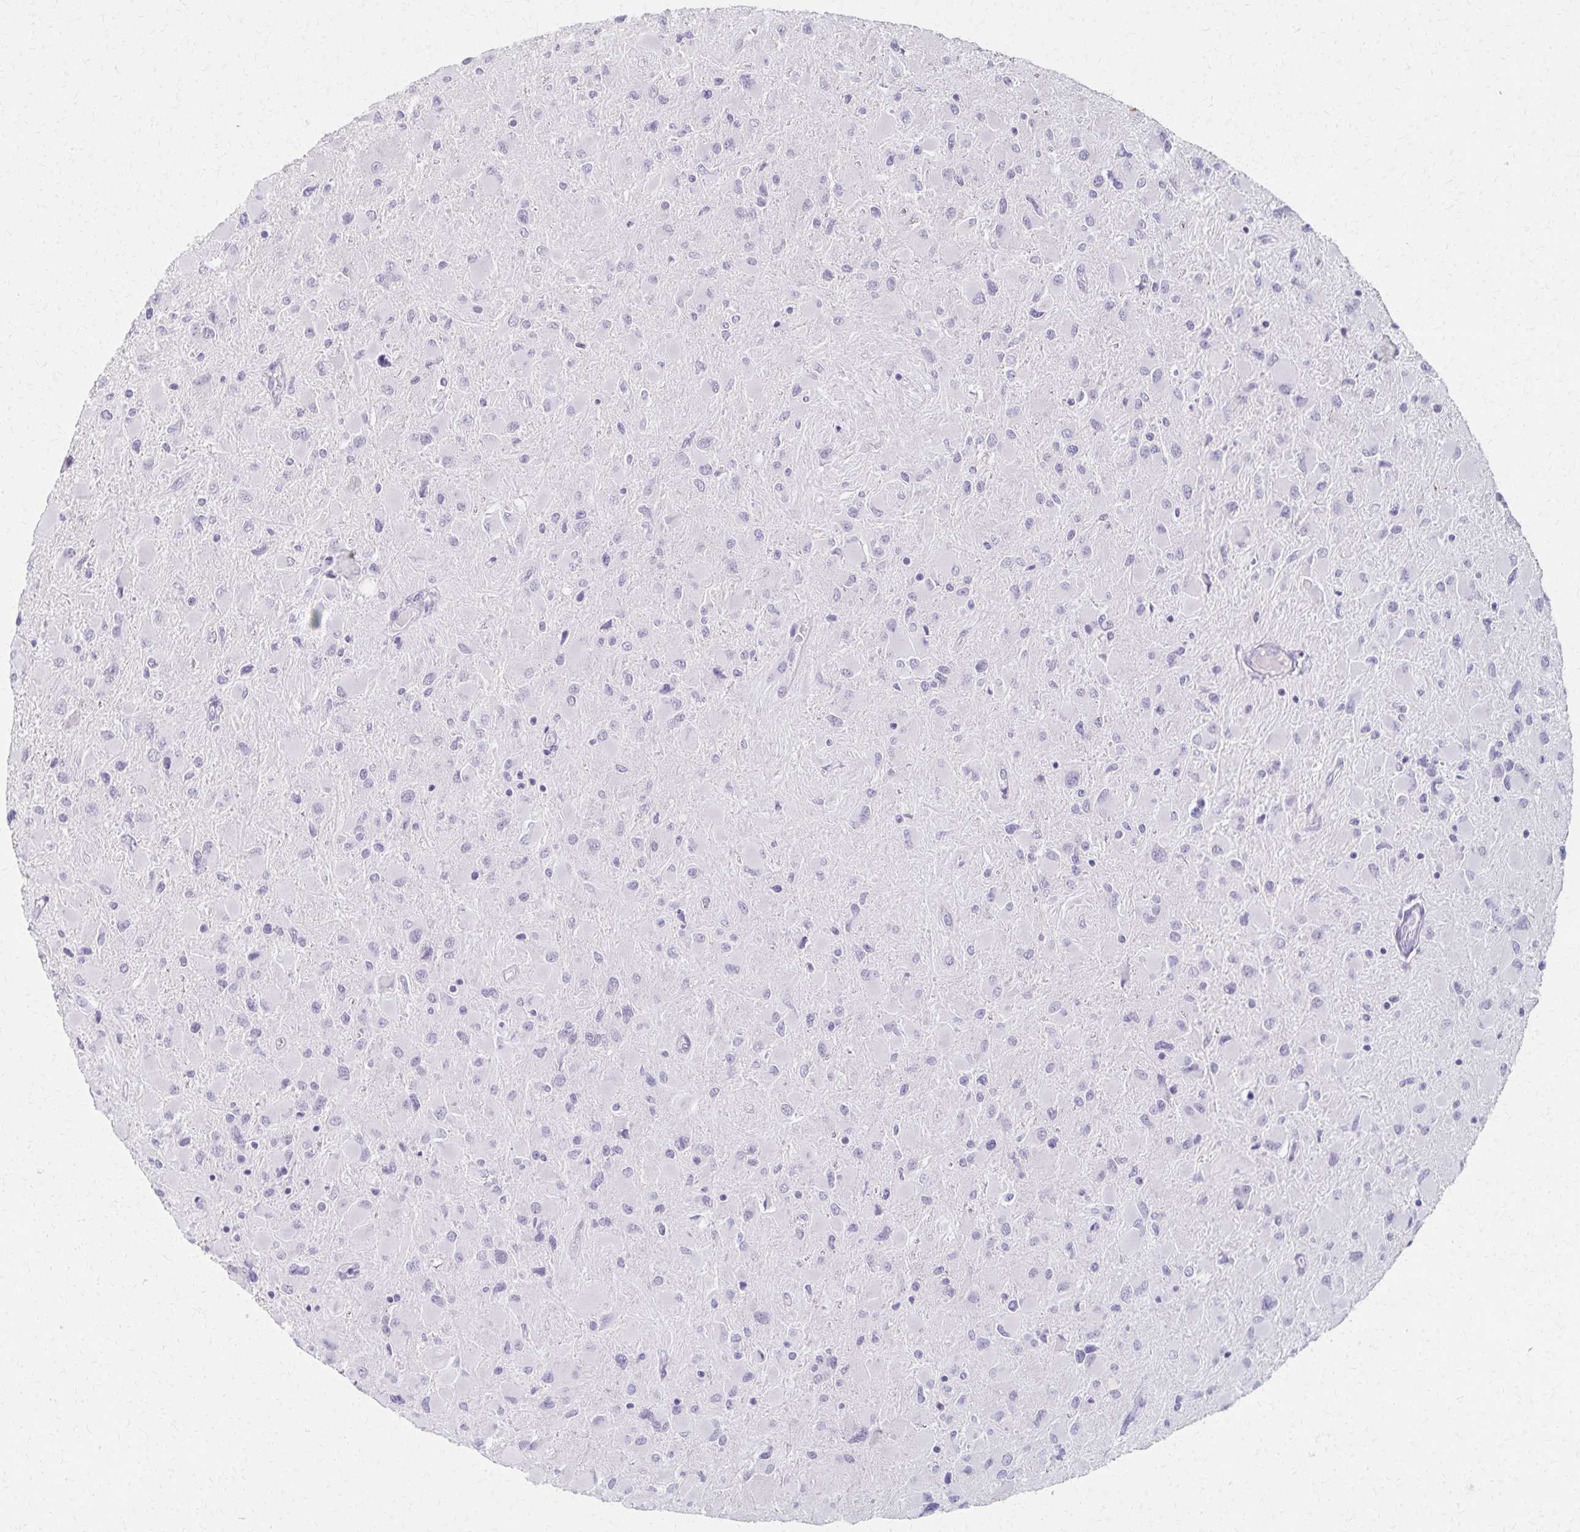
{"staining": {"intensity": "negative", "quantity": "none", "location": "none"}, "tissue": "glioma", "cell_type": "Tumor cells", "image_type": "cancer", "snomed": [{"axis": "morphology", "description": "Glioma, malignant, High grade"}, {"axis": "topography", "description": "Cerebral cortex"}], "caption": "Tumor cells show no significant expression in malignant glioma (high-grade).", "gene": "MORC4", "patient": {"sex": "female", "age": 36}}